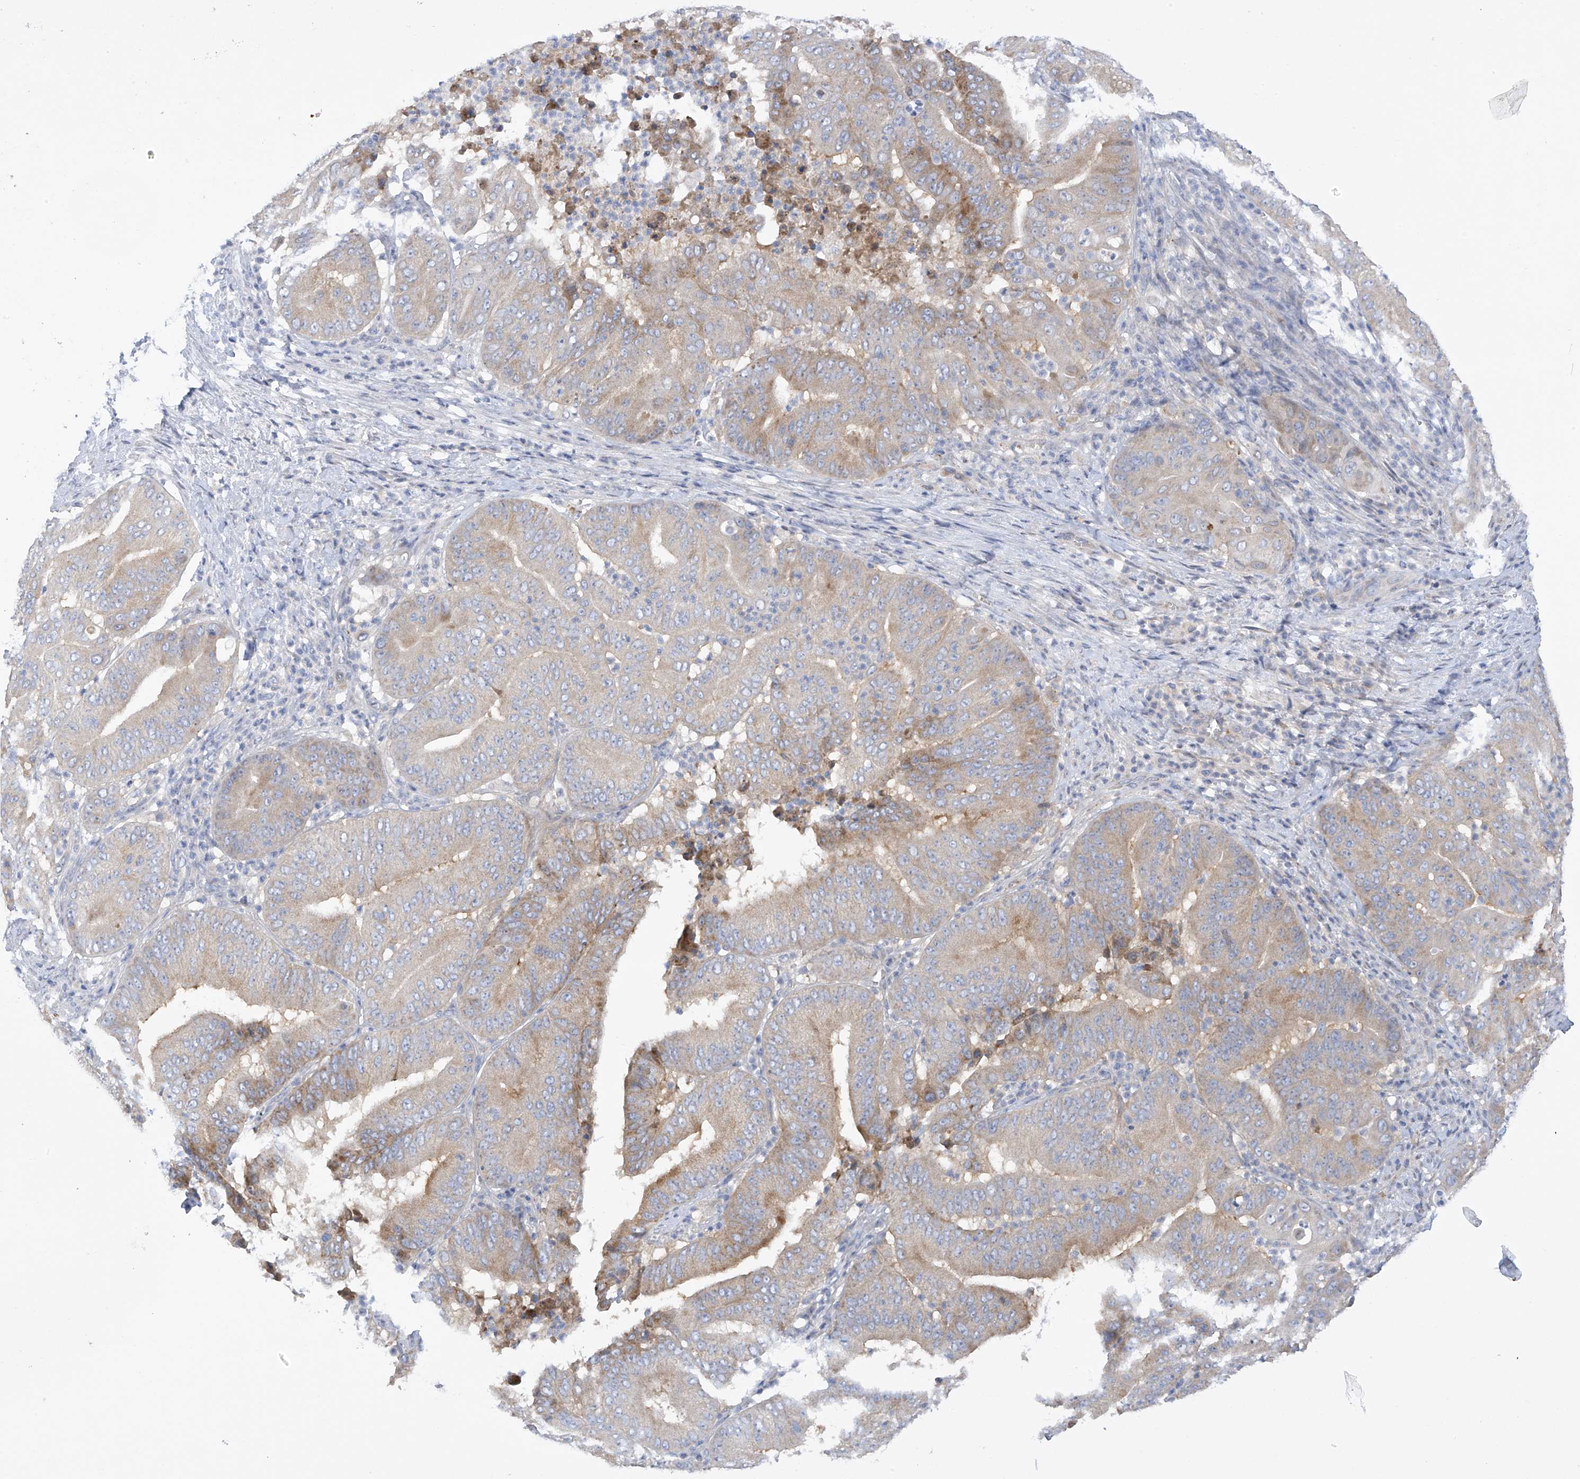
{"staining": {"intensity": "weak", "quantity": "25%-75%", "location": "cytoplasmic/membranous"}, "tissue": "pancreatic cancer", "cell_type": "Tumor cells", "image_type": "cancer", "snomed": [{"axis": "morphology", "description": "Adenocarcinoma, NOS"}, {"axis": "topography", "description": "Pancreas"}], "caption": "The histopathology image demonstrates immunohistochemical staining of pancreatic adenocarcinoma. There is weak cytoplasmic/membranous expression is present in approximately 25%-75% of tumor cells. The protein is shown in brown color, while the nuclei are stained blue.", "gene": "METTL18", "patient": {"sex": "female", "age": 77}}